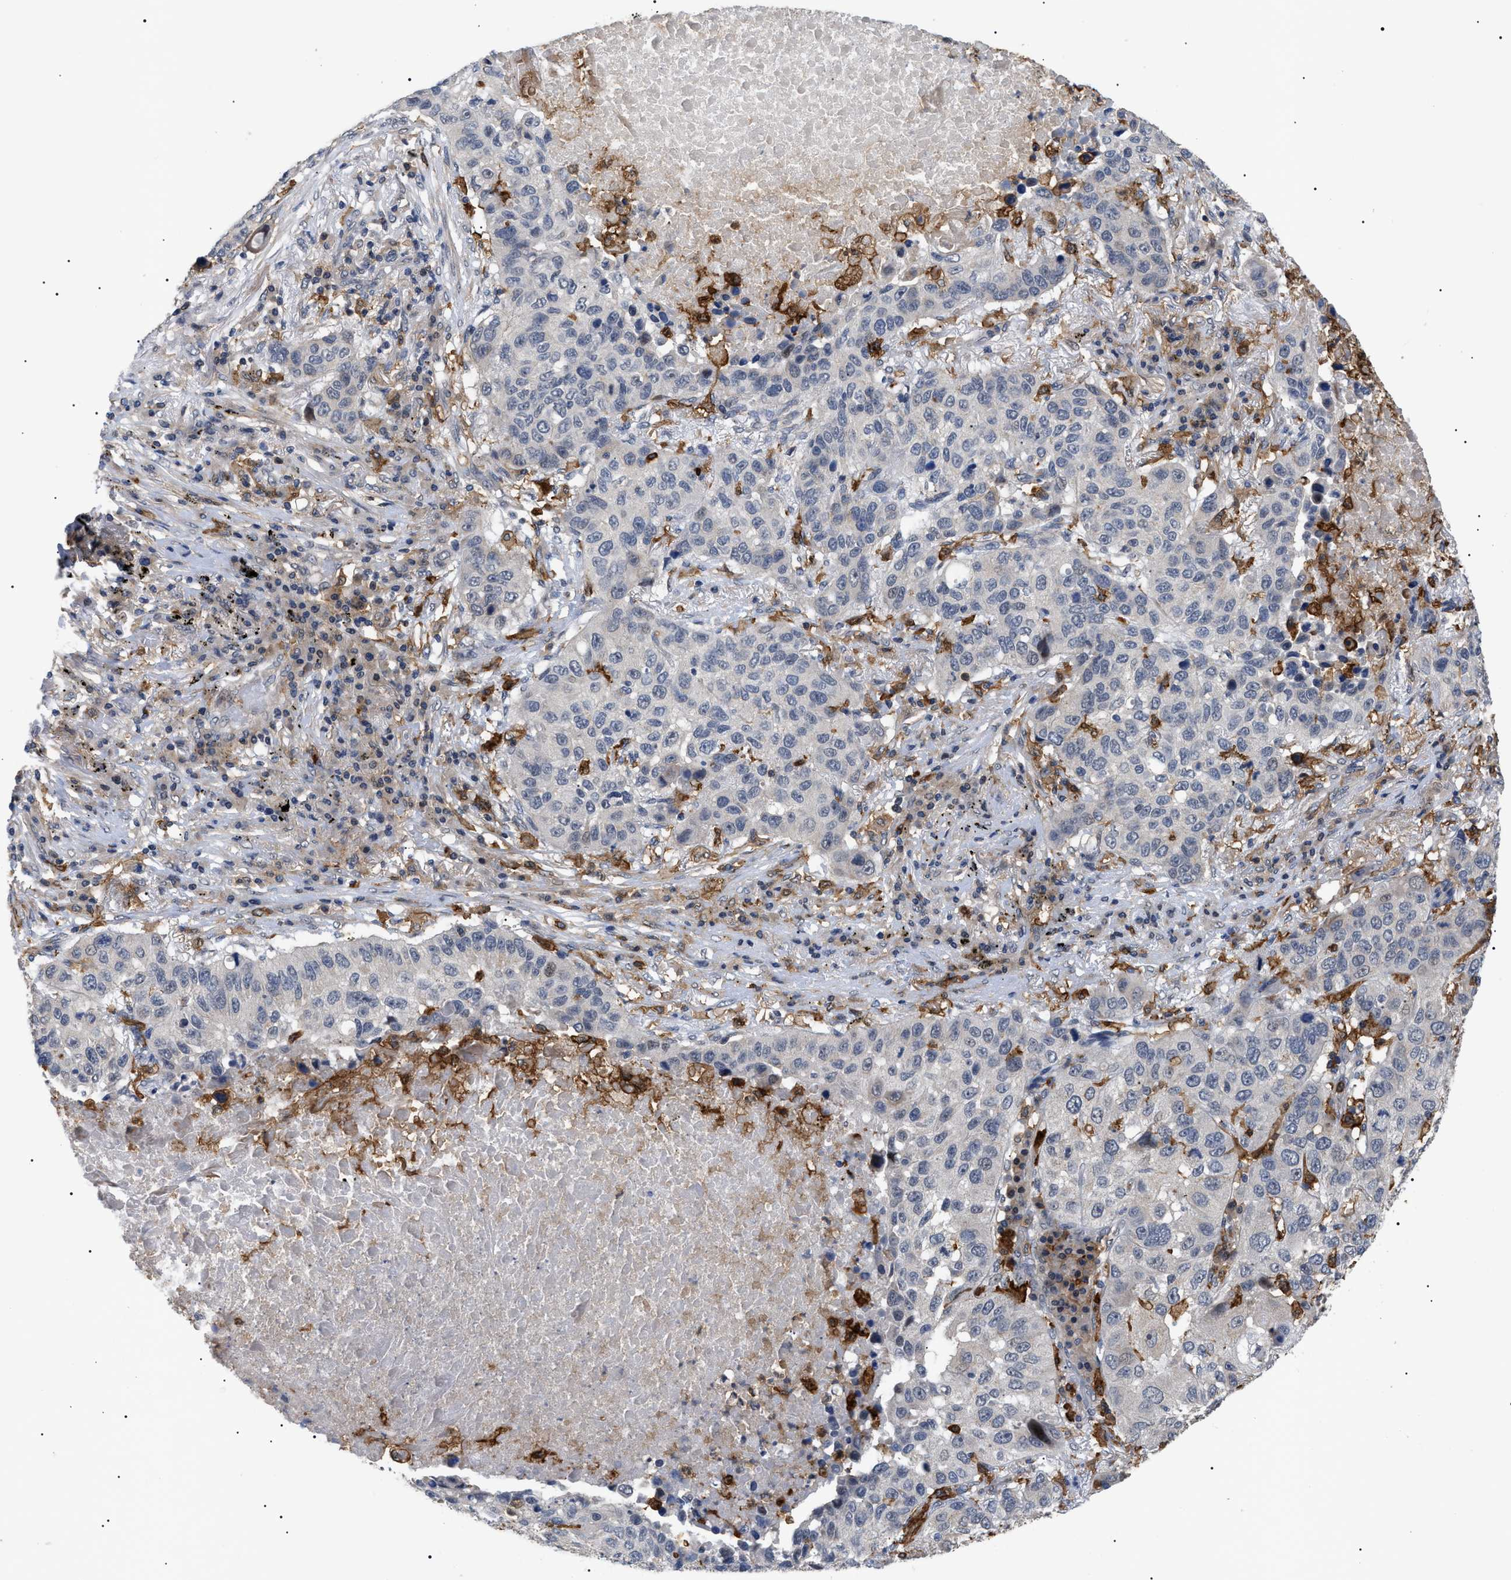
{"staining": {"intensity": "negative", "quantity": "none", "location": "none"}, "tissue": "lung cancer", "cell_type": "Tumor cells", "image_type": "cancer", "snomed": [{"axis": "morphology", "description": "Squamous cell carcinoma, NOS"}, {"axis": "topography", "description": "Lung"}], "caption": "DAB immunohistochemical staining of human squamous cell carcinoma (lung) shows no significant staining in tumor cells.", "gene": "CD300A", "patient": {"sex": "male", "age": 57}}